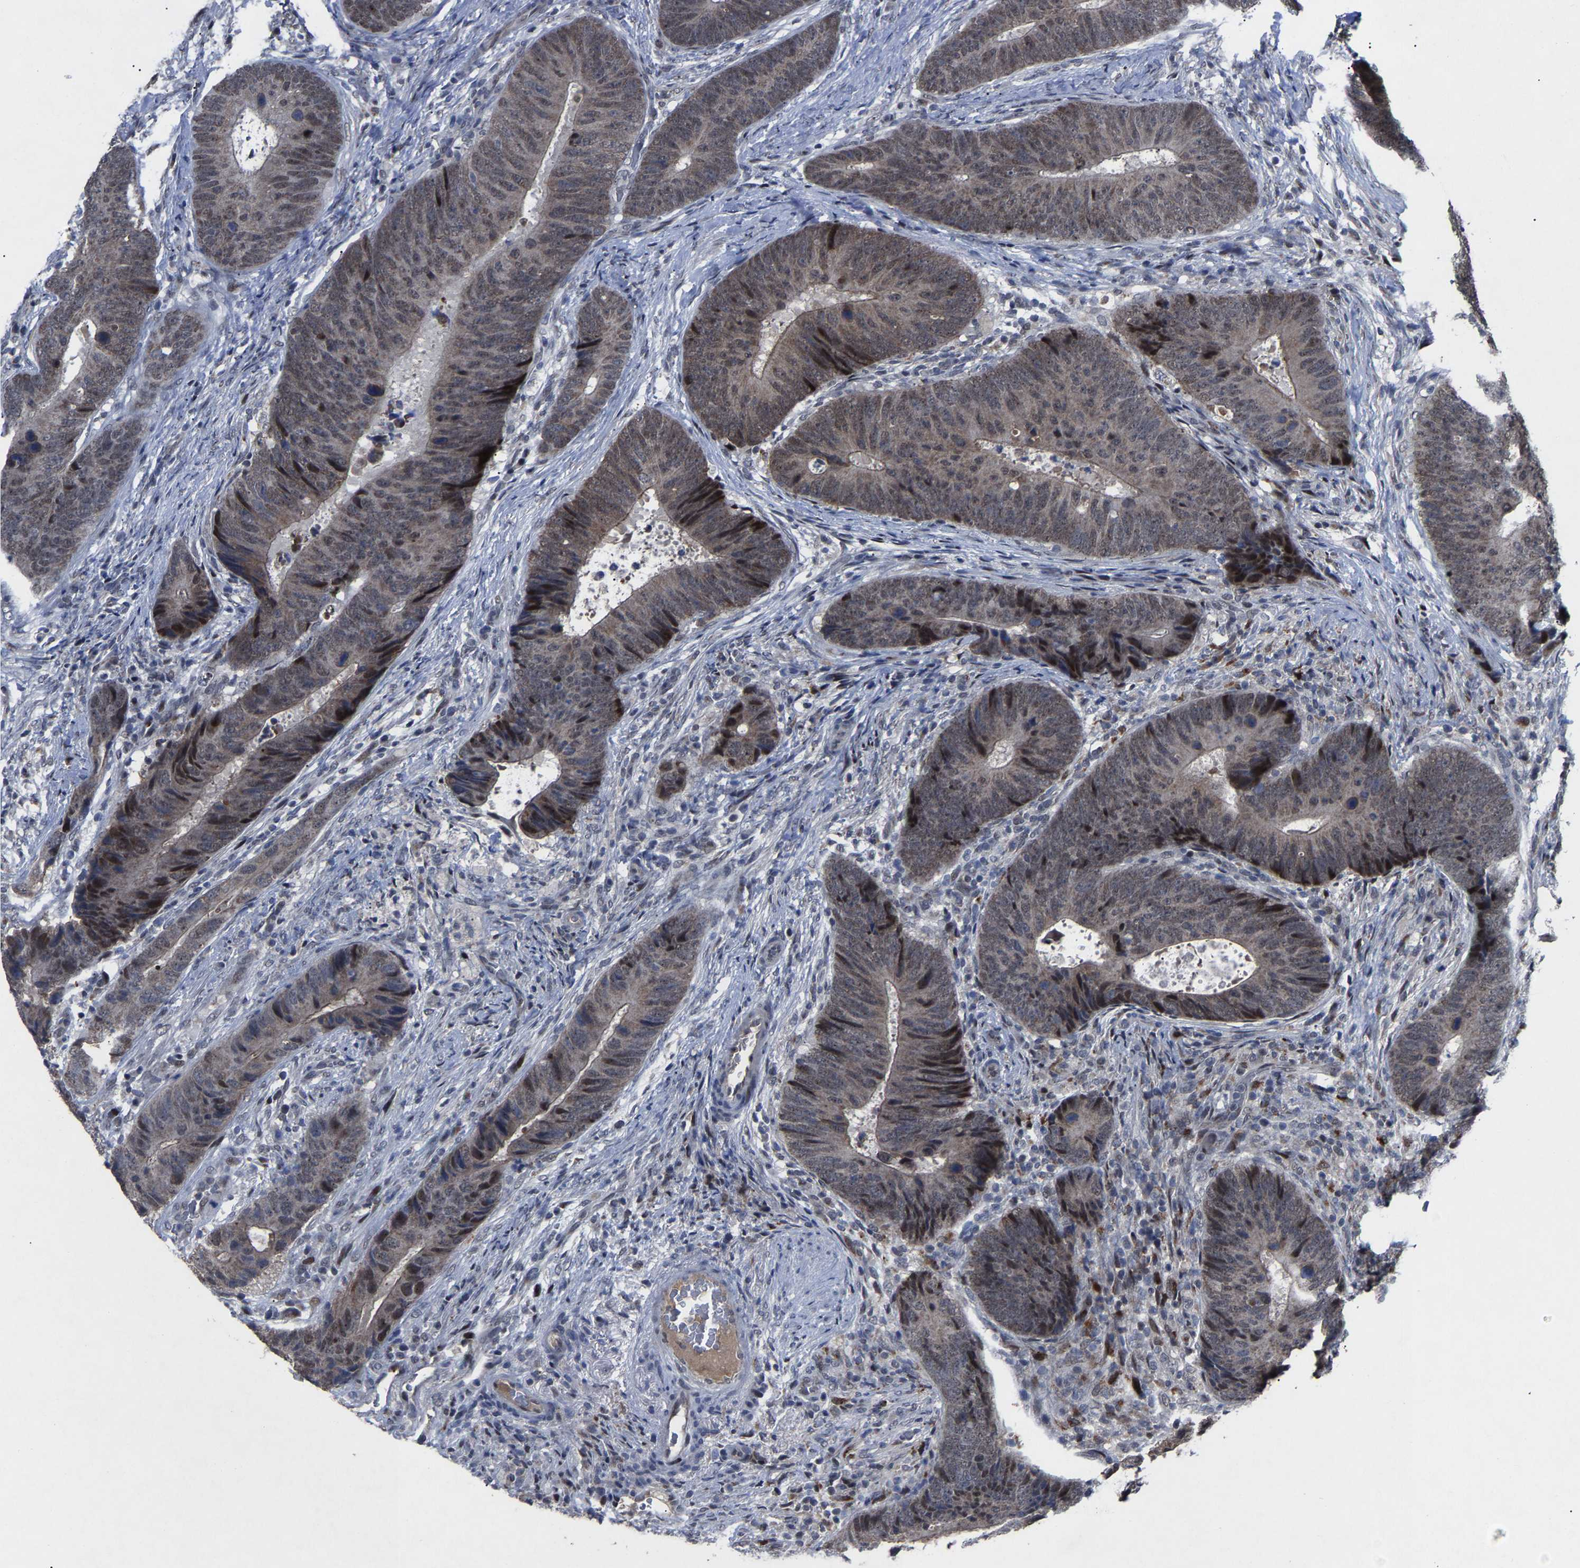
{"staining": {"intensity": "weak", "quantity": ">75%", "location": "nuclear"}, "tissue": "colorectal cancer", "cell_type": "Tumor cells", "image_type": "cancer", "snomed": [{"axis": "morphology", "description": "Adenocarcinoma, NOS"}, {"axis": "topography", "description": "Colon"}], "caption": "Protein expression analysis of colorectal cancer reveals weak nuclear staining in about >75% of tumor cells.", "gene": "LSM8", "patient": {"sex": "male", "age": 56}}